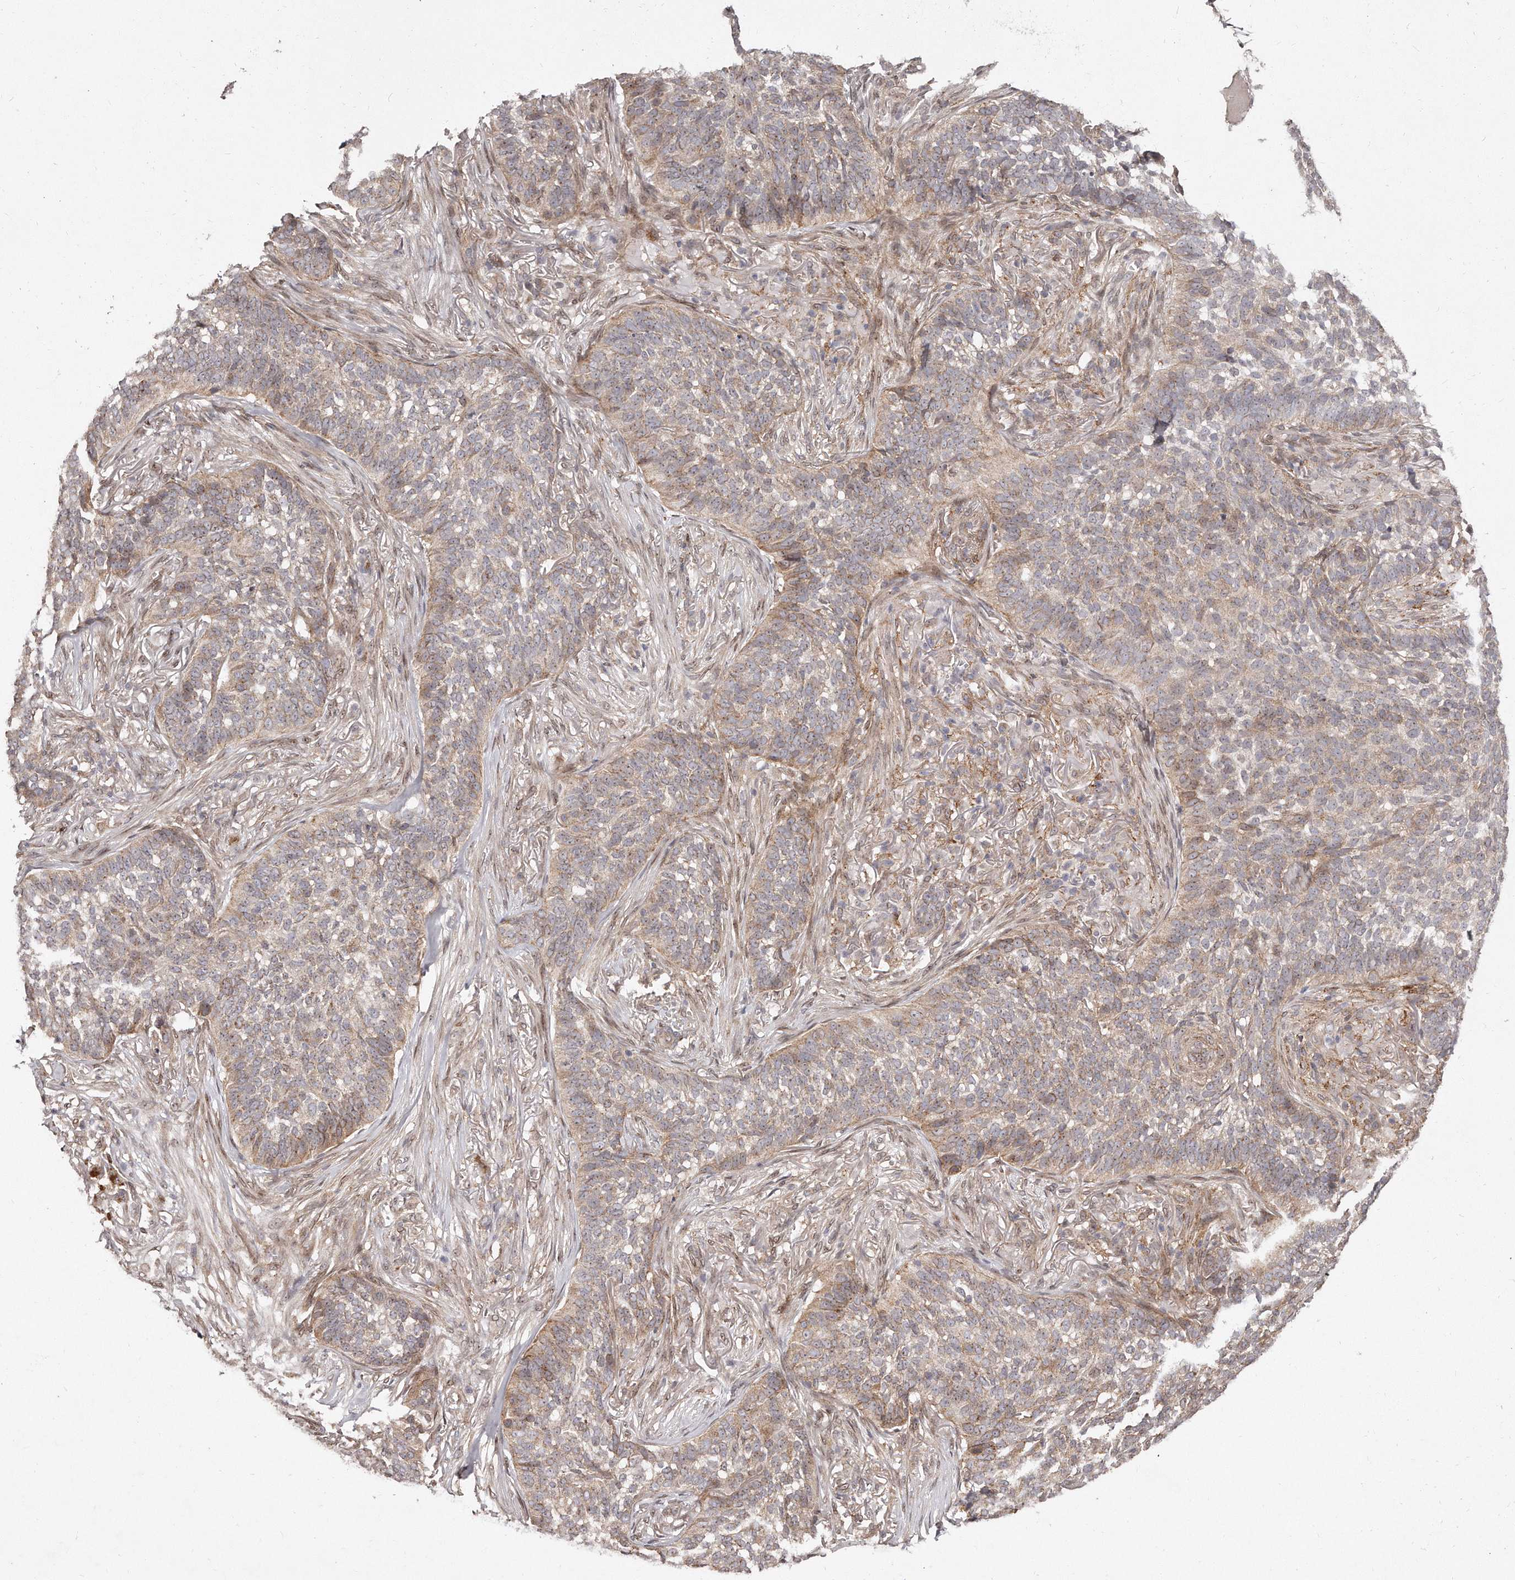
{"staining": {"intensity": "weak", "quantity": "25%-75%", "location": "cytoplasmic/membranous"}, "tissue": "skin cancer", "cell_type": "Tumor cells", "image_type": "cancer", "snomed": [{"axis": "morphology", "description": "Basal cell carcinoma"}, {"axis": "topography", "description": "Skin"}], "caption": "Immunohistochemical staining of human skin cancer (basal cell carcinoma) demonstrates low levels of weak cytoplasmic/membranous expression in about 25%-75% of tumor cells. (DAB IHC with brightfield microscopy, high magnification).", "gene": "HASPIN", "patient": {"sex": "male", "age": 85}}